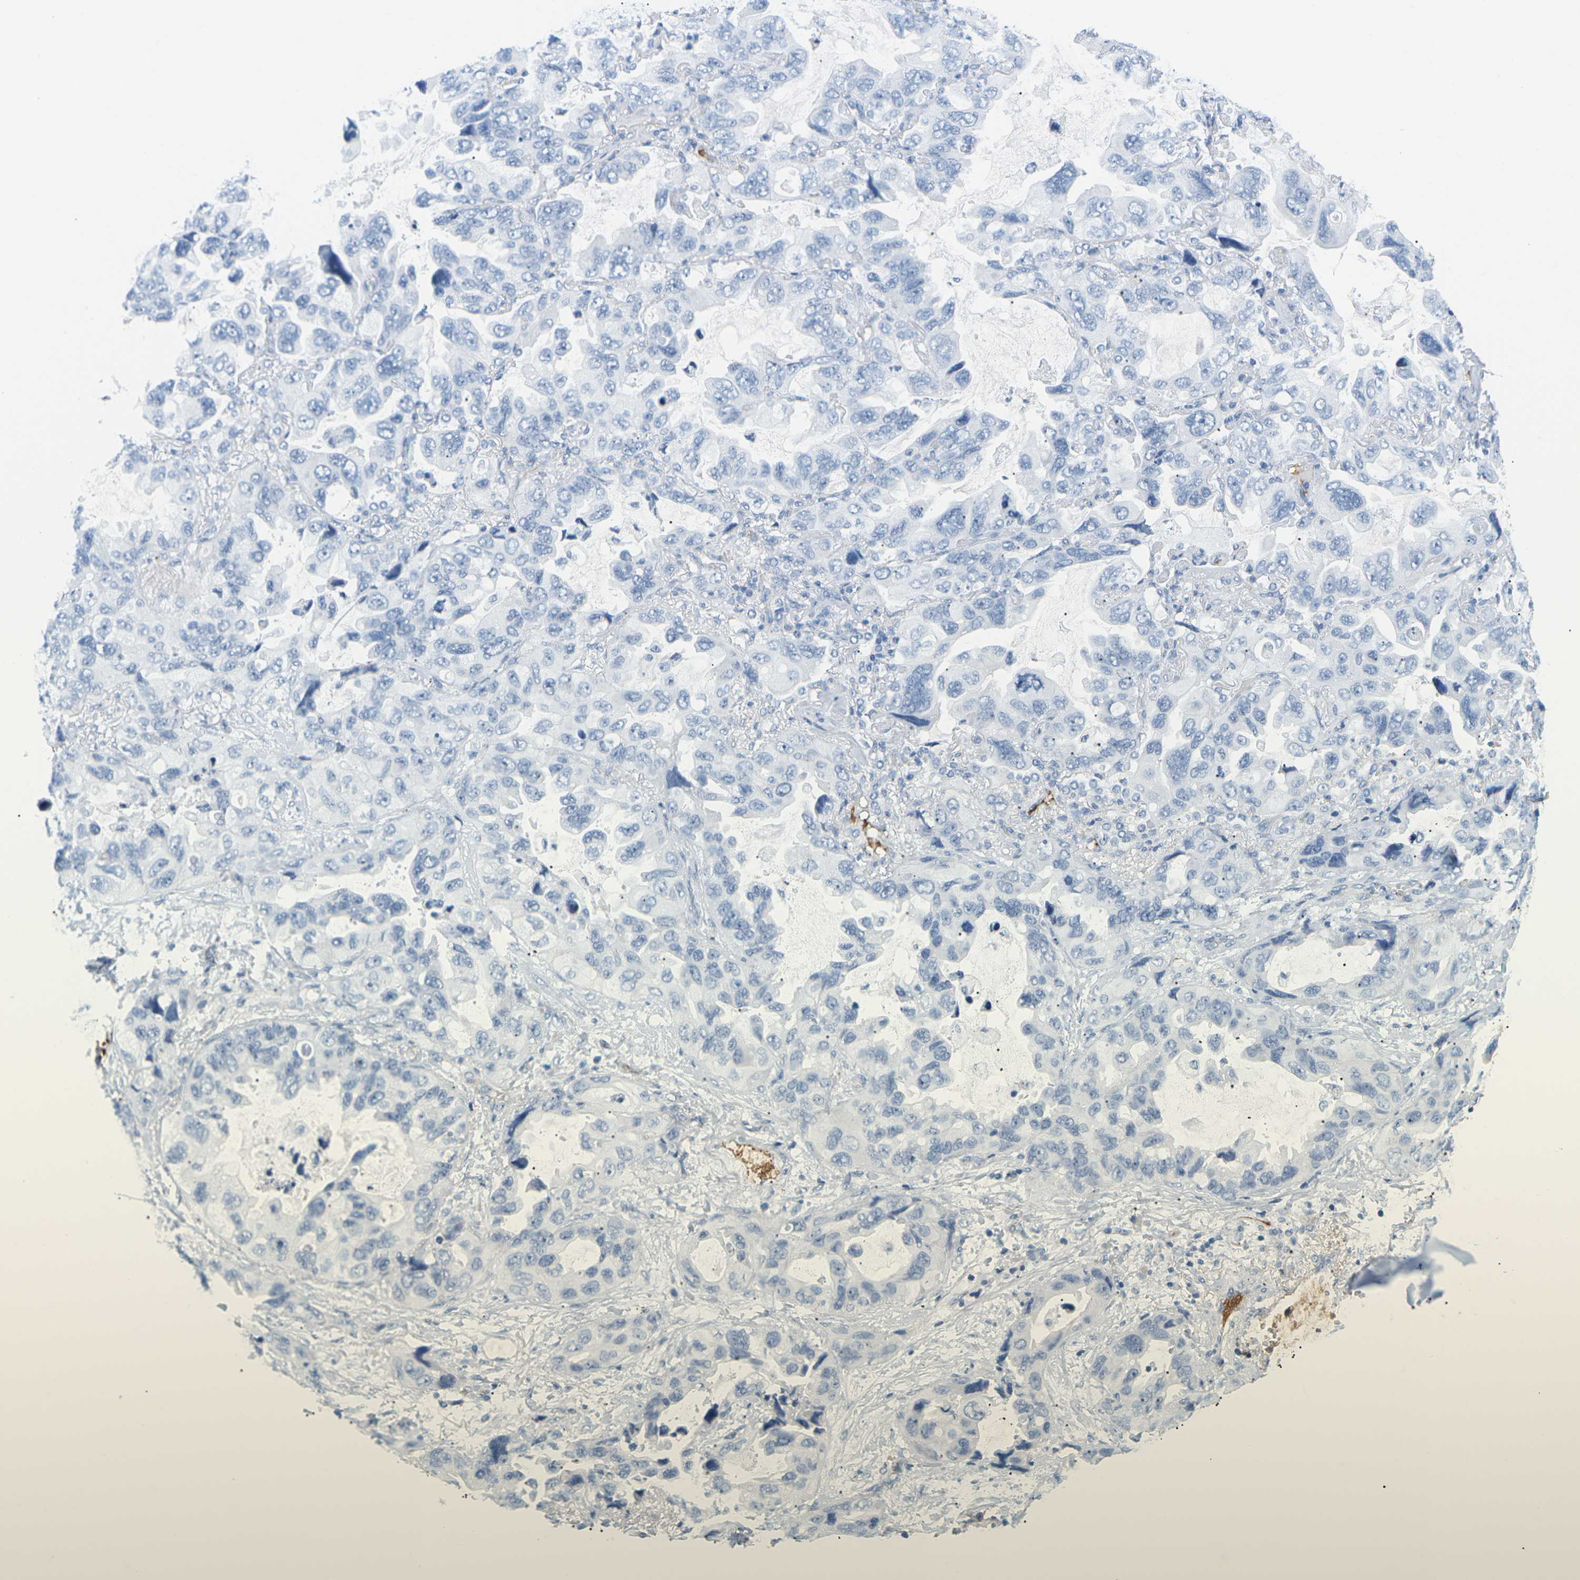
{"staining": {"intensity": "negative", "quantity": "none", "location": "none"}, "tissue": "lung cancer", "cell_type": "Tumor cells", "image_type": "cancer", "snomed": [{"axis": "morphology", "description": "Squamous cell carcinoma, NOS"}, {"axis": "topography", "description": "Lung"}], "caption": "Lung squamous cell carcinoma was stained to show a protein in brown. There is no significant staining in tumor cells. (DAB IHC with hematoxylin counter stain).", "gene": "APOB", "patient": {"sex": "female", "age": 73}}